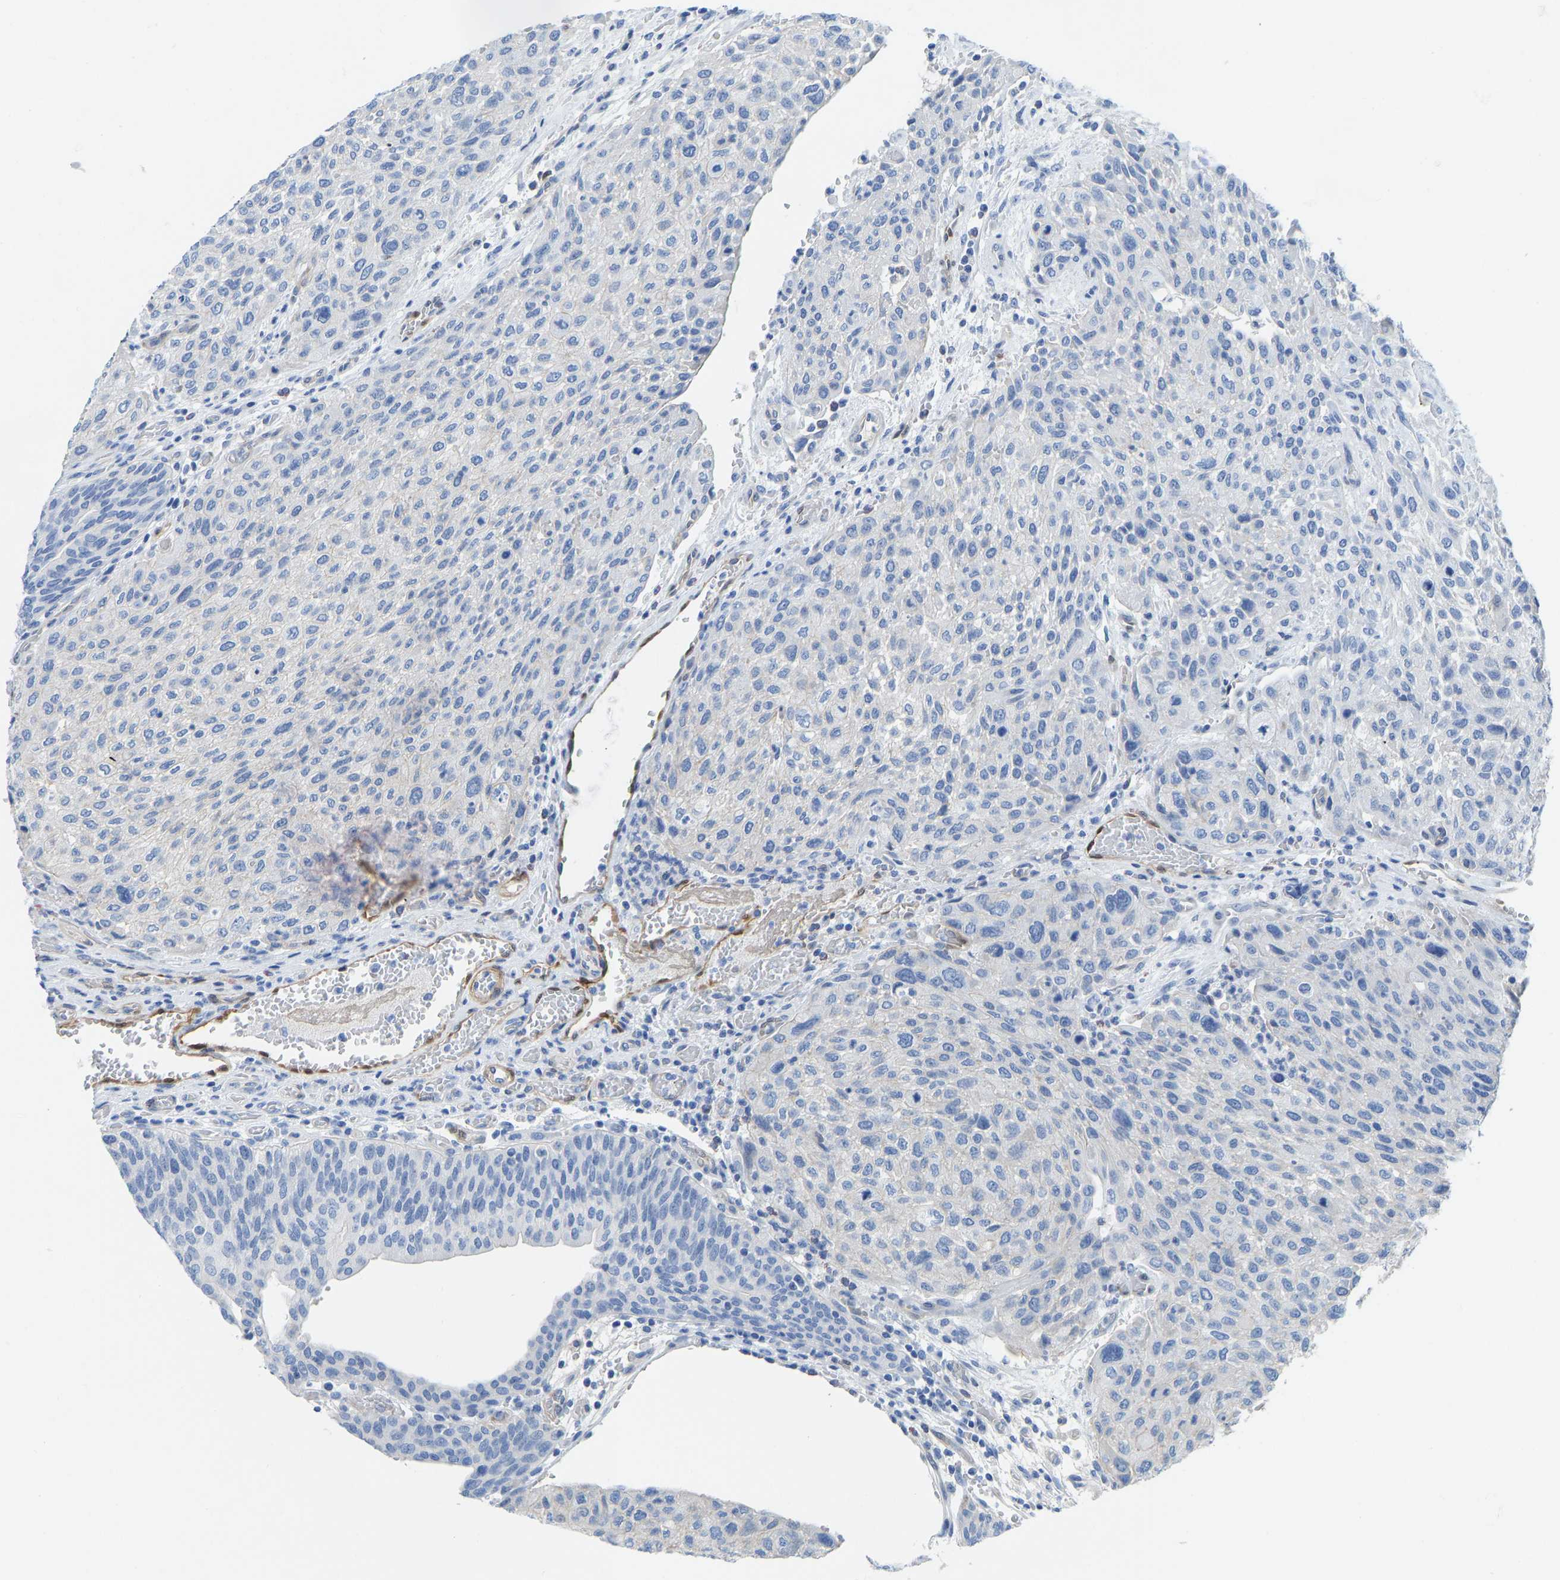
{"staining": {"intensity": "negative", "quantity": "none", "location": "none"}, "tissue": "urothelial cancer", "cell_type": "Tumor cells", "image_type": "cancer", "snomed": [{"axis": "morphology", "description": "Urothelial carcinoma, Low grade"}, {"axis": "morphology", "description": "Urothelial carcinoma, High grade"}, {"axis": "topography", "description": "Urinary bladder"}], "caption": "Photomicrograph shows no protein positivity in tumor cells of urothelial cancer tissue. (DAB immunohistochemistry with hematoxylin counter stain).", "gene": "NKAIN3", "patient": {"sex": "male", "age": 35}}